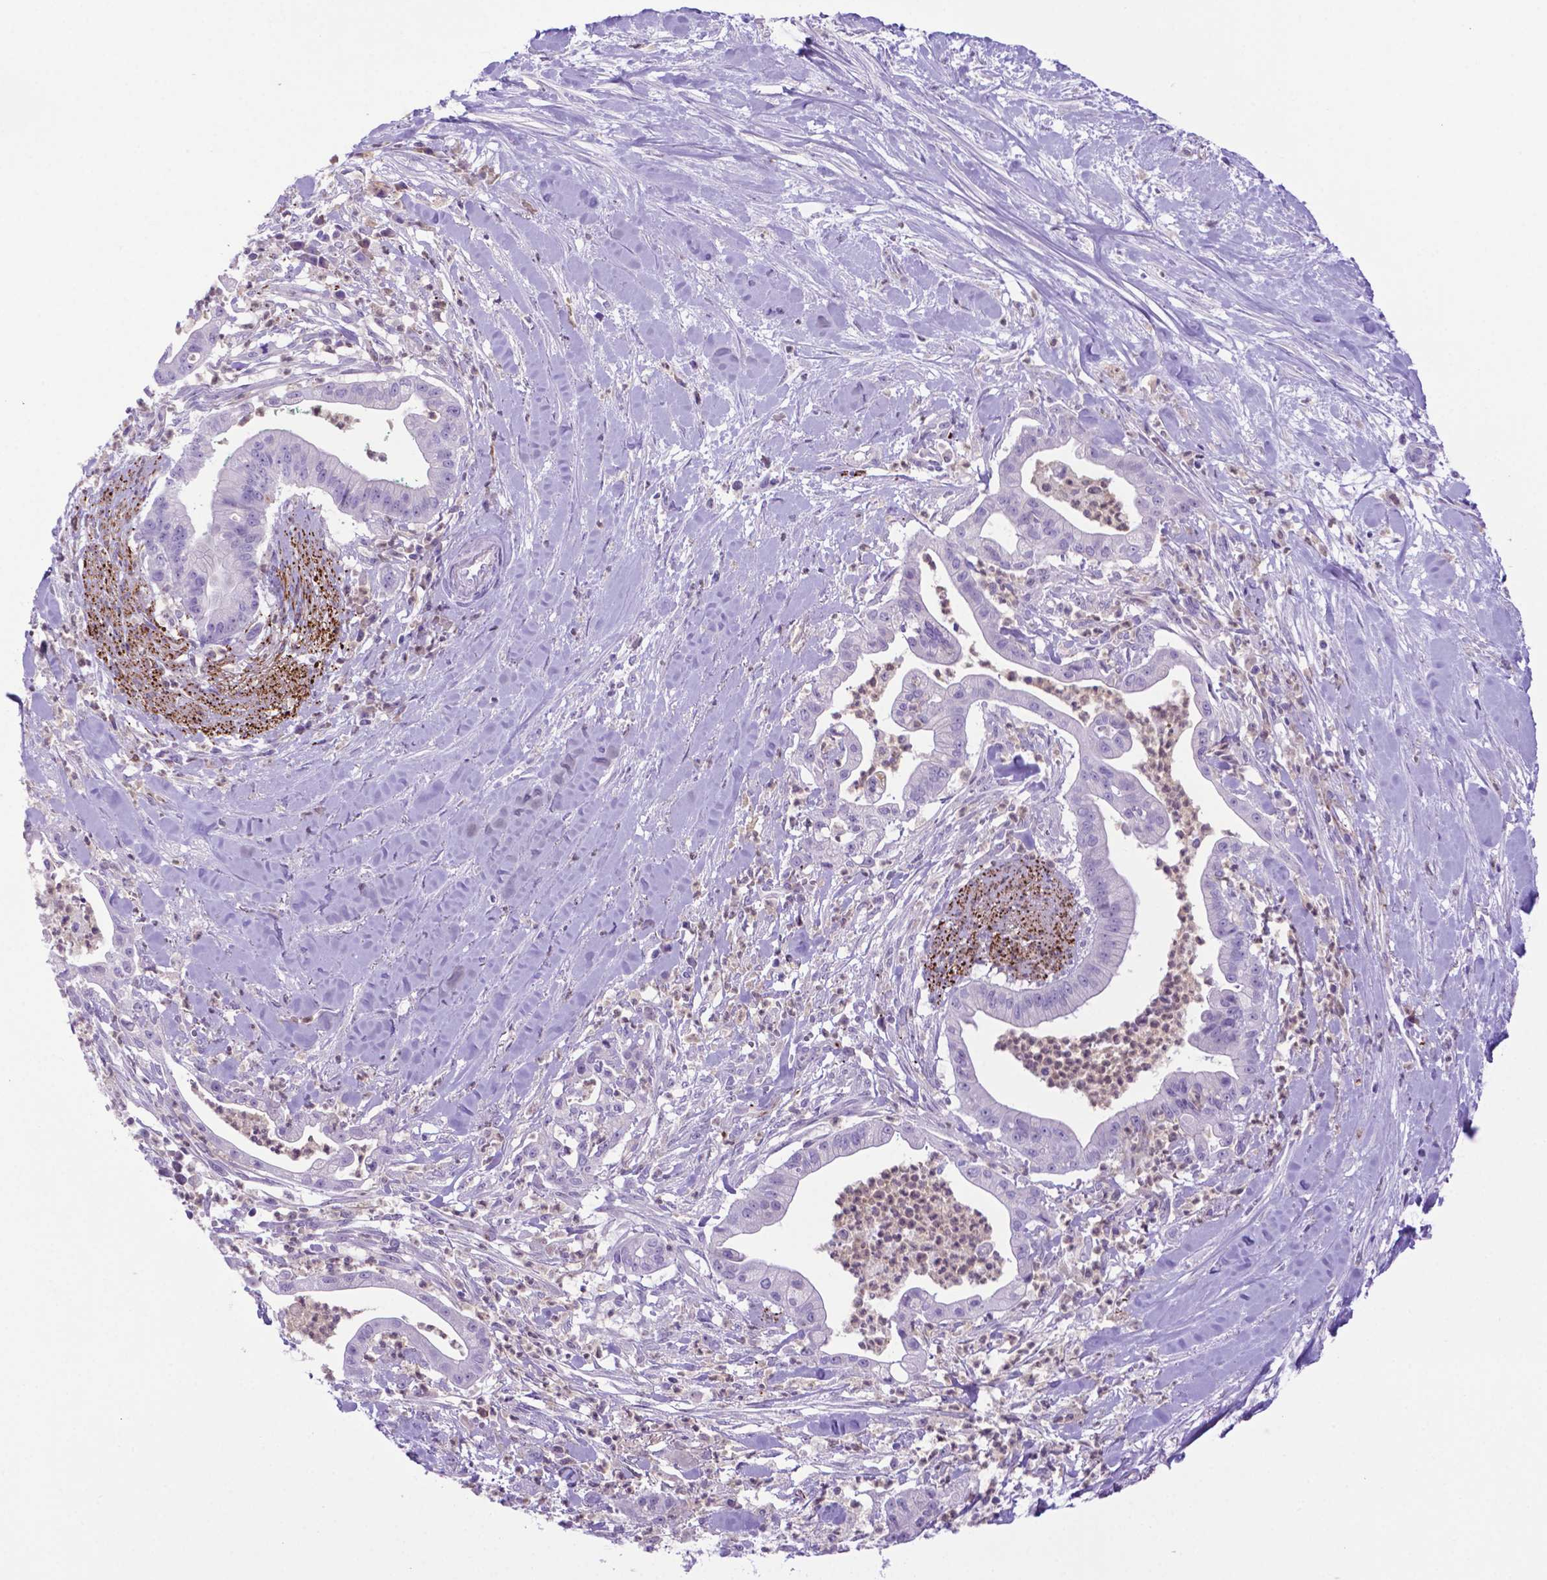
{"staining": {"intensity": "negative", "quantity": "none", "location": "none"}, "tissue": "pancreatic cancer", "cell_type": "Tumor cells", "image_type": "cancer", "snomed": [{"axis": "morphology", "description": "Normal tissue, NOS"}, {"axis": "morphology", "description": "Adenocarcinoma, NOS"}, {"axis": "topography", "description": "Lymph node"}, {"axis": "topography", "description": "Pancreas"}], "caption": "This is a micrograph of immunohistochemistry (IHC) staining of pancreatic adenocarcinoma, which shows no expression in tumor cells.", "gene": "LZTR1", "patient": {"sex": "female", "age": 58}}